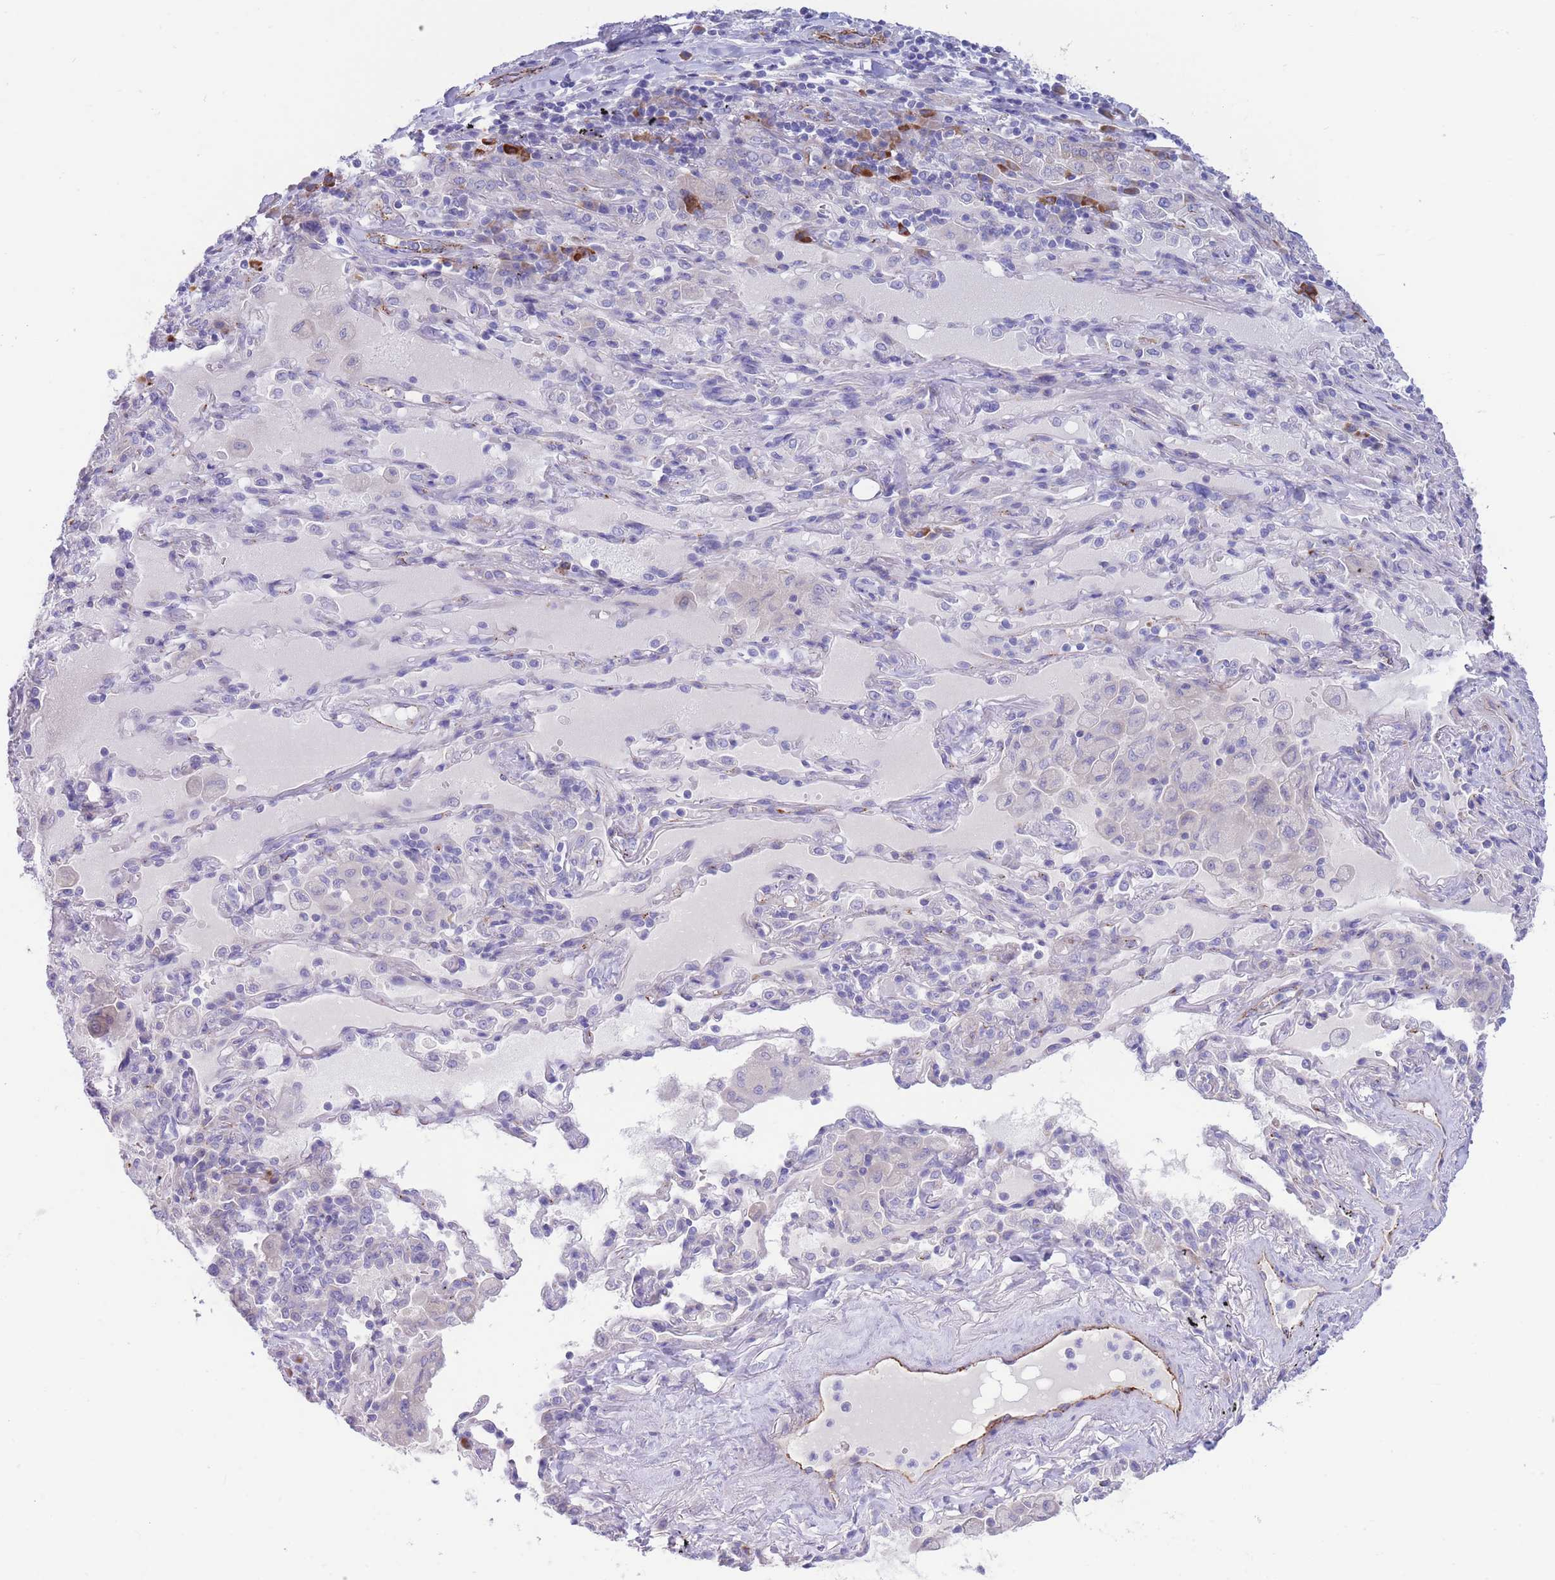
{"staining": {"intensity": "negative", "quantity": "none", "location": "none"}, "tissue": "lung cancer", "cell_type": "Tumor cells", "image_type": "cancer", "snomed": [{"axis": "morphology", "description": "Squamous cell carcinoma, NOS"}, {"axis": "topography", "description": "Lung"}], "caption": "A high-resolution image shows IHC staining of squamous cell carcinoma (lung), which demonstrates no significant staining in tumor cells.", "gene": "DET1", "patient": {"sex": "female", "age": 70}}